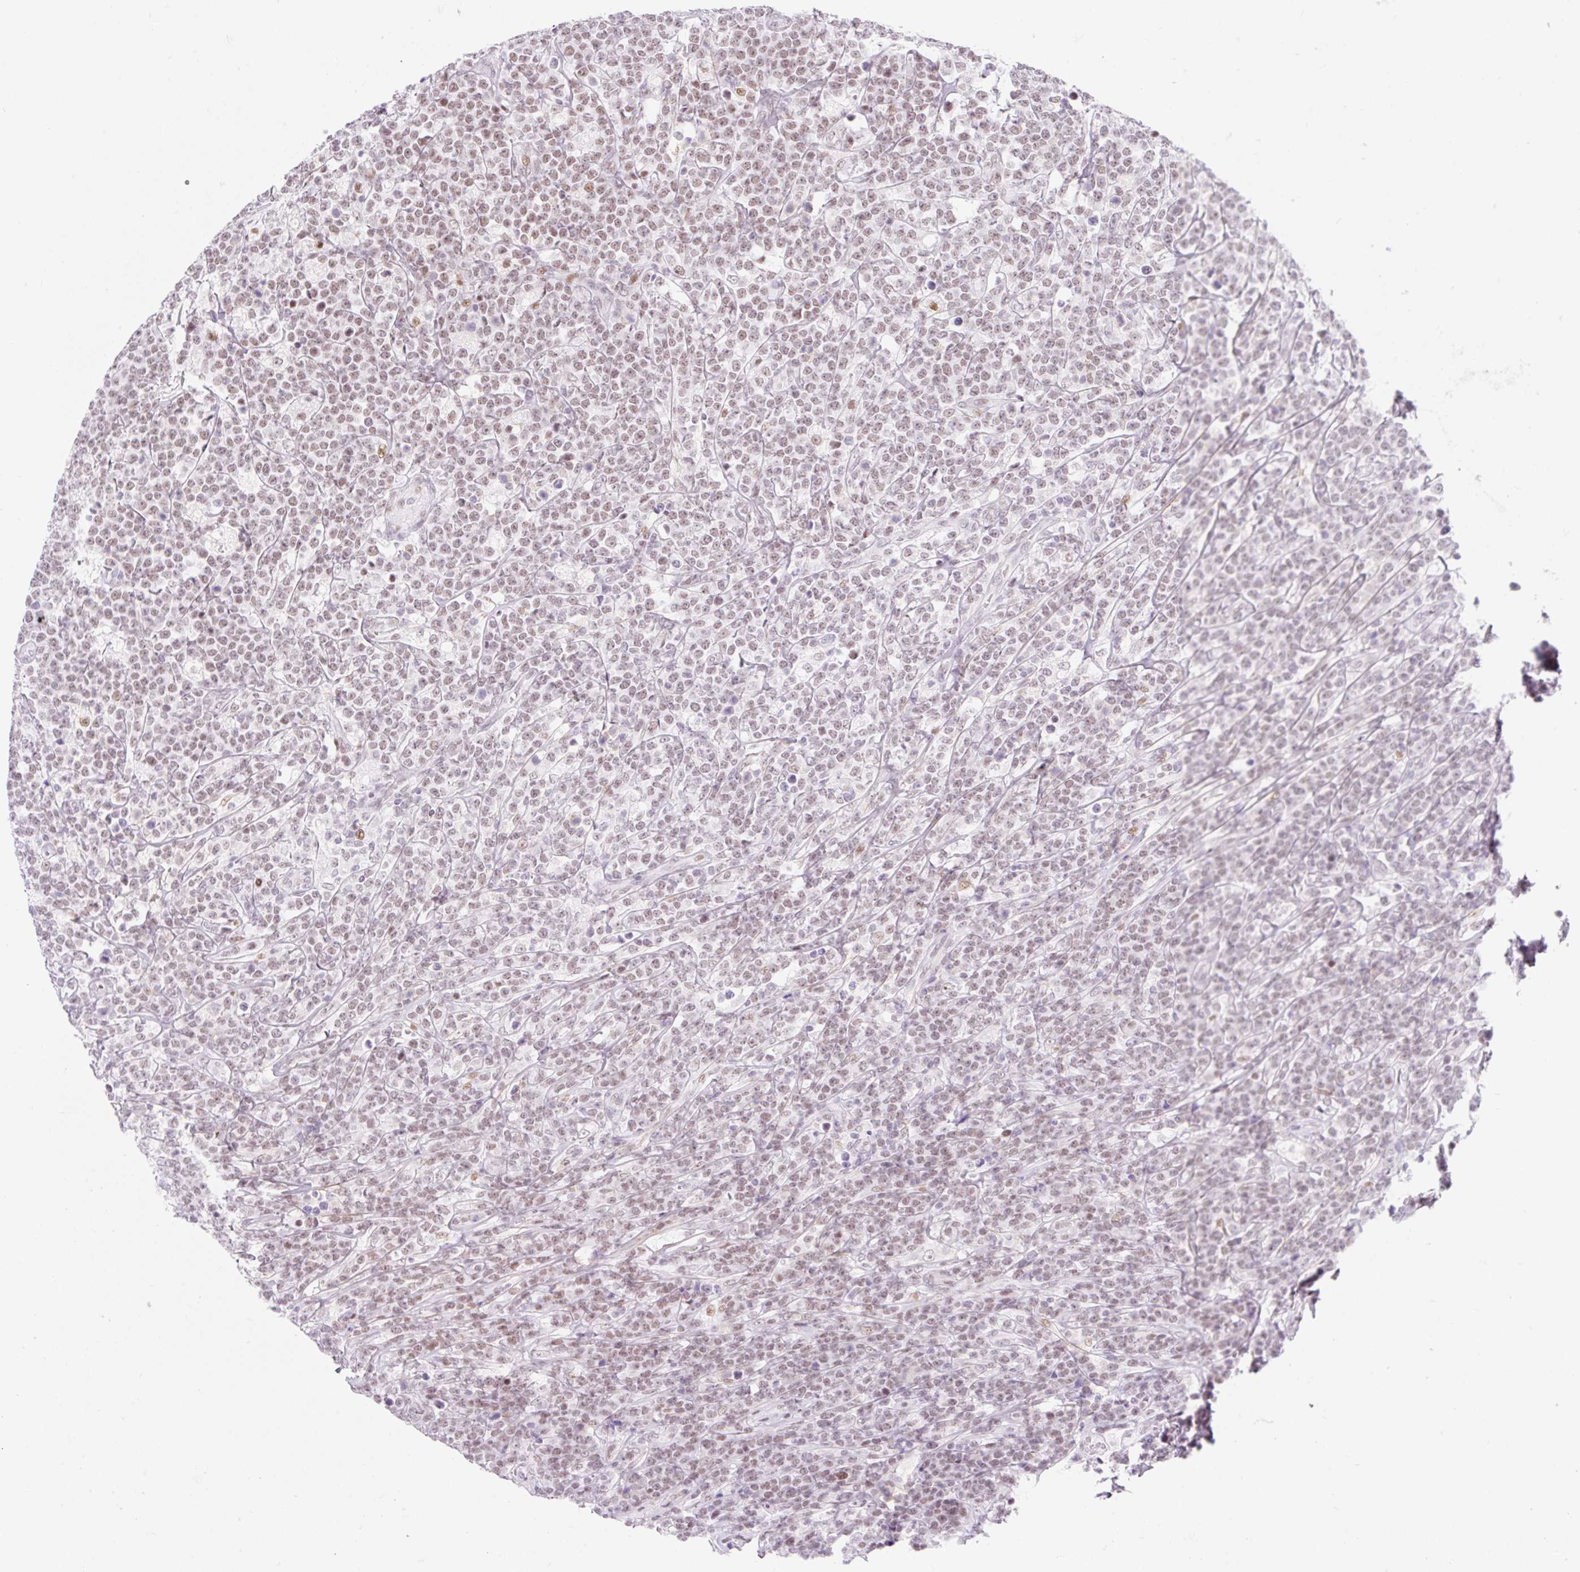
{"staining": {"intensity": "weak", "quantity": ">75%", "location": "nuclear"}, "tissue": "lymphoma", "cell_type": "Tumor cells", "image_type": "cancer", "snomed": [{"axis": "morphology", "description": "Malignant lymphoma, non-Hodgkin's type, High grade"}, {"axis": "topography", "description": "Small intestine"}], "caption": "Lymphoma stained with DAB (3,3'-diaminobenzidine) IHC shows low levels of weak nuclear positivity in about >75% of tumor cells.", "gene": "H2BW1", "patient": {"sex": "male", "age": 8}}